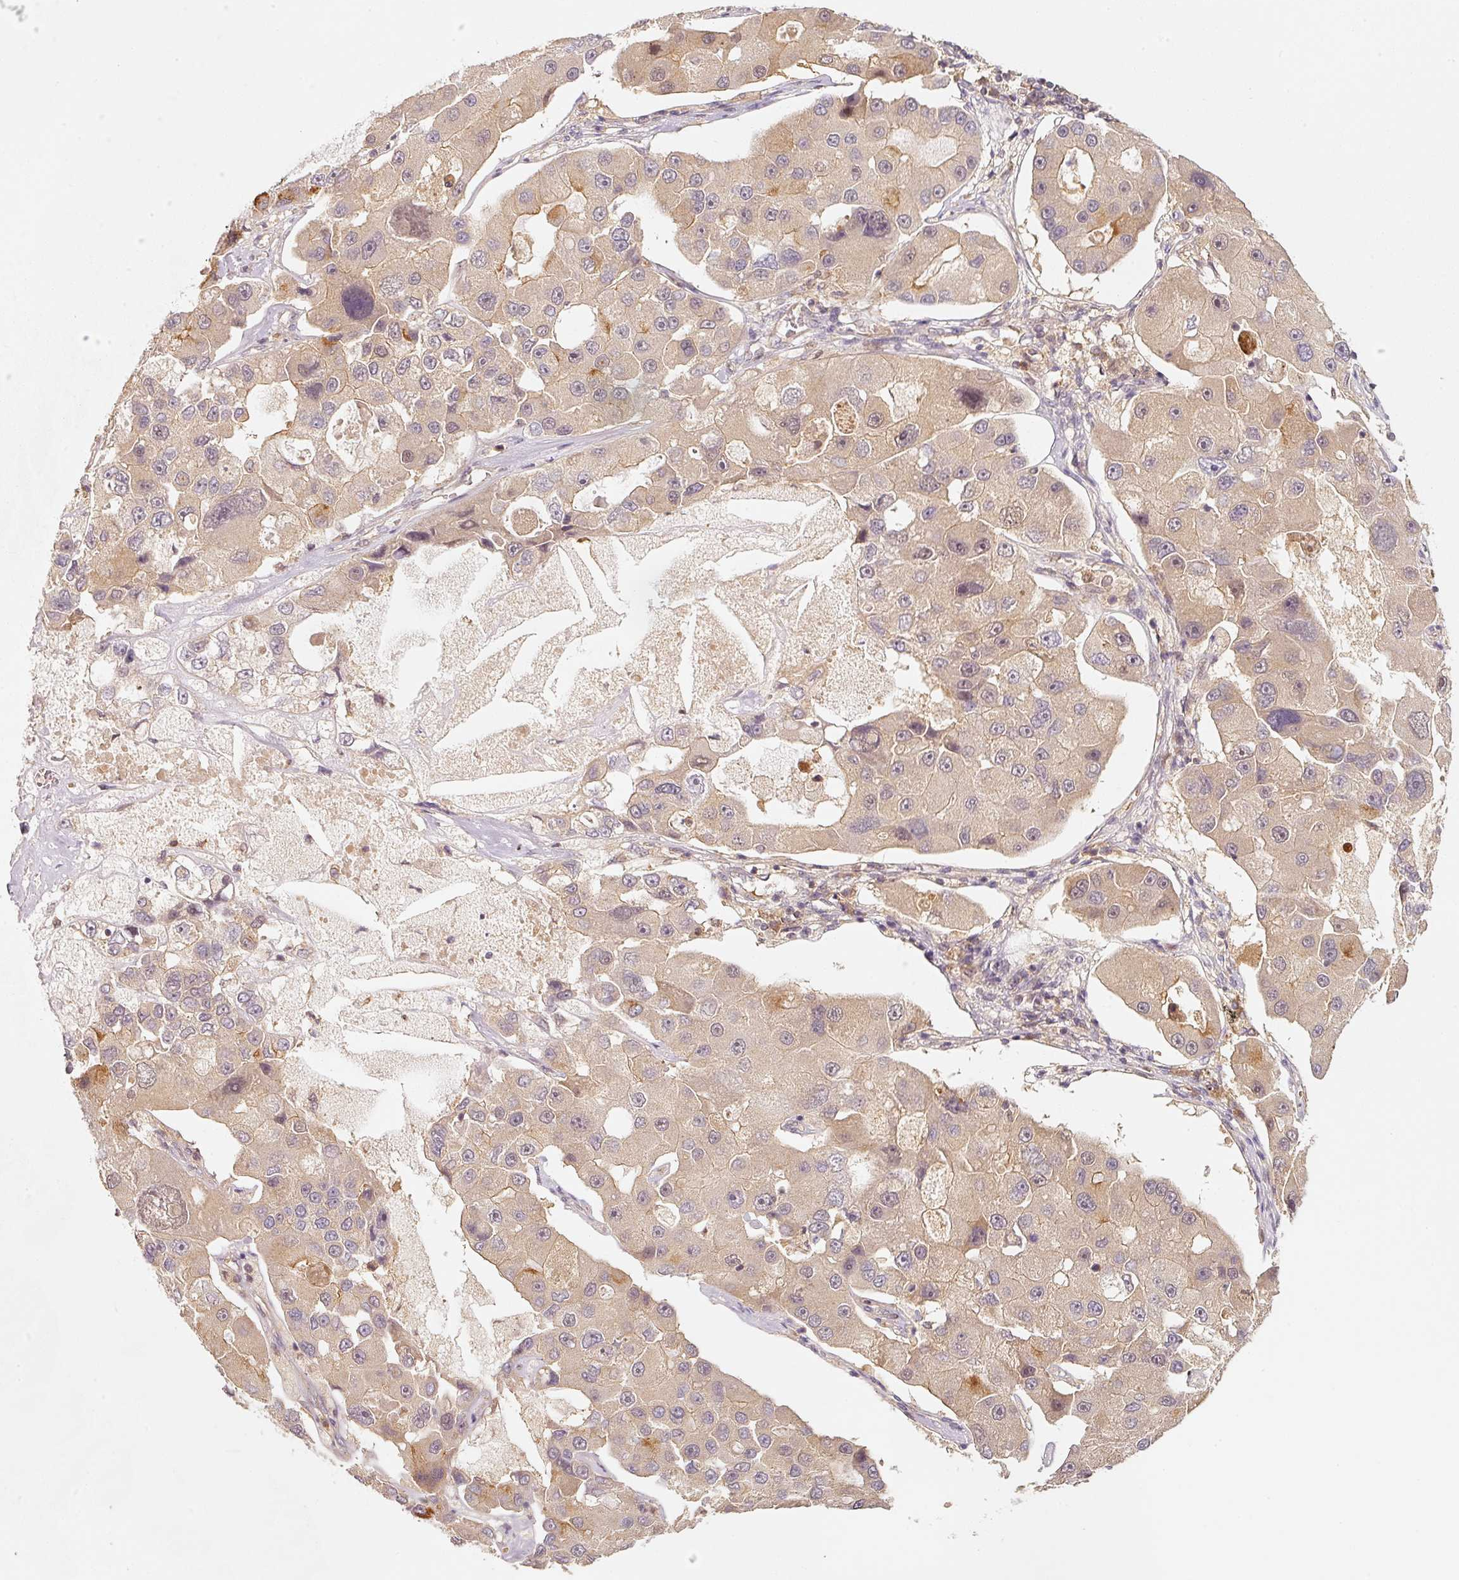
{"staining": {"intensity": "weak", "quantity": ">75%", "location": "cytoplasmic/membranous"}, "tissue": "lung cancer", "cell_type": "Tumor cells", "image_type": "cancer", "snomed": [{"axis": "morphology", "description": "Adenocarcinoma, NOS"}, {"axis": "topography", "description": "Lung"}], "caption": "Immunohistochemistry (IHC) of human lung cancer displays low levels of weak cytoplasmic/membranous staining in approximately >75% of tumor cells.", "gene": "RRAS2", "patient": {"sex": "female", "age": 54}}